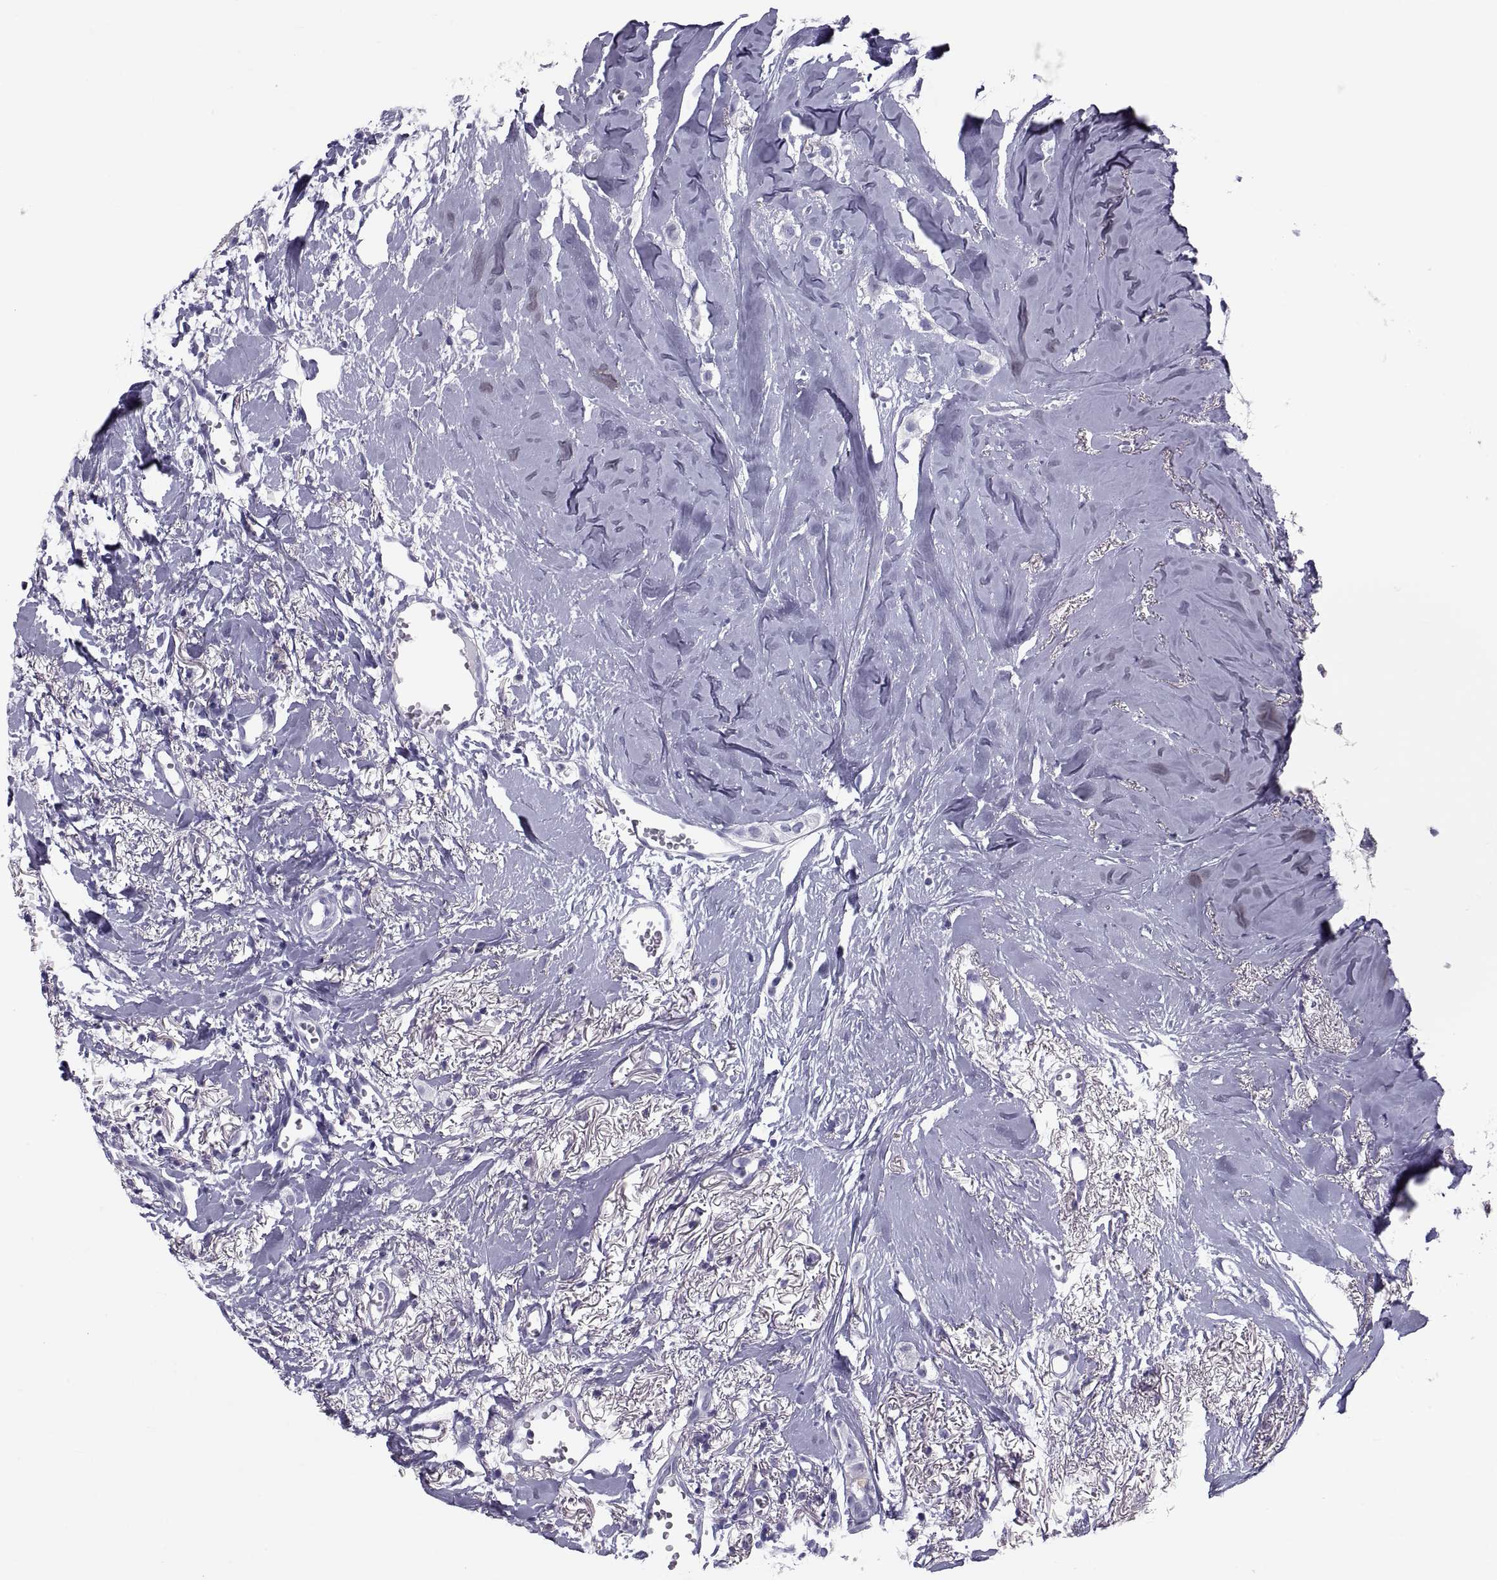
{"staining": {"intensity": "negative", "quantity": "none", "location": "none"}, "tissue": "breast cancer", "cell_type": "Tumor cells", "image_type": "cancer", "snomed": [{"axis": "morphology", "description": "Duct carcinoma"}, {"axis": "topography", "description": "Breast"}], "caption": "Tumor cells are negative for brown protein staining in breast infiltrating ductal carcinoma.", "gene": "CRISP1", "patient": {"sex": "female", "age": 85}}